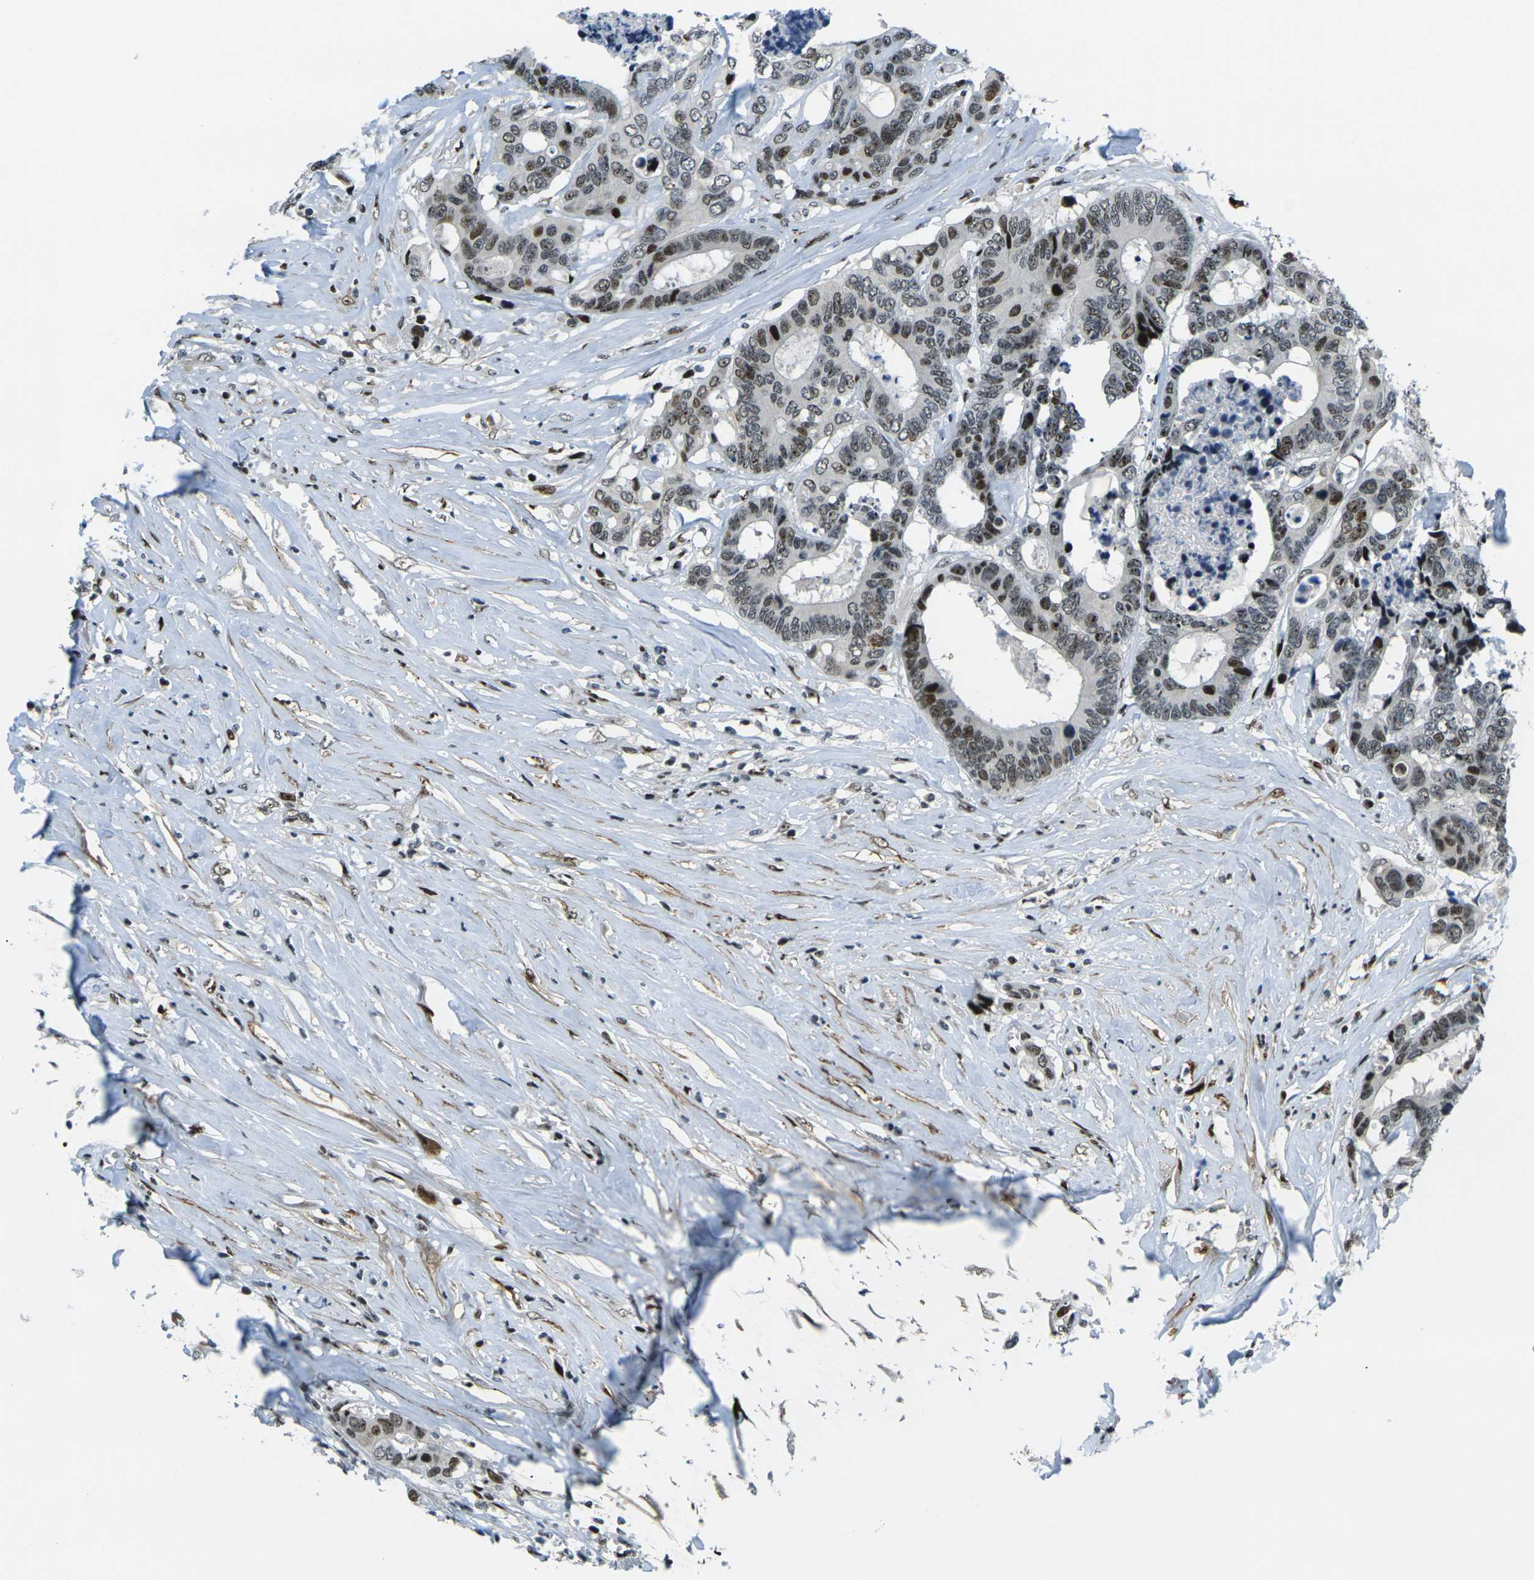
{"staining": {"intensity": "moderate", "quantity": ">75%", "location": "nuclear"}, "tissue": "colorectal cancer", "cell_type": "Tumor cells", "image_type": "cancer", "snomed": [{"axis": "morphology", "description": "Adenocarcinoma, NOS"}, {"axis": "topography", "description": "Rectum"}], "caption": "Immunohistochemical staining of human colorectal cancer shows medium levels of moderate nuclear protein expression in about >75% of tumor cells.", "gene": "UBE2C", "patient": {"sex": "male", "age": 55}}